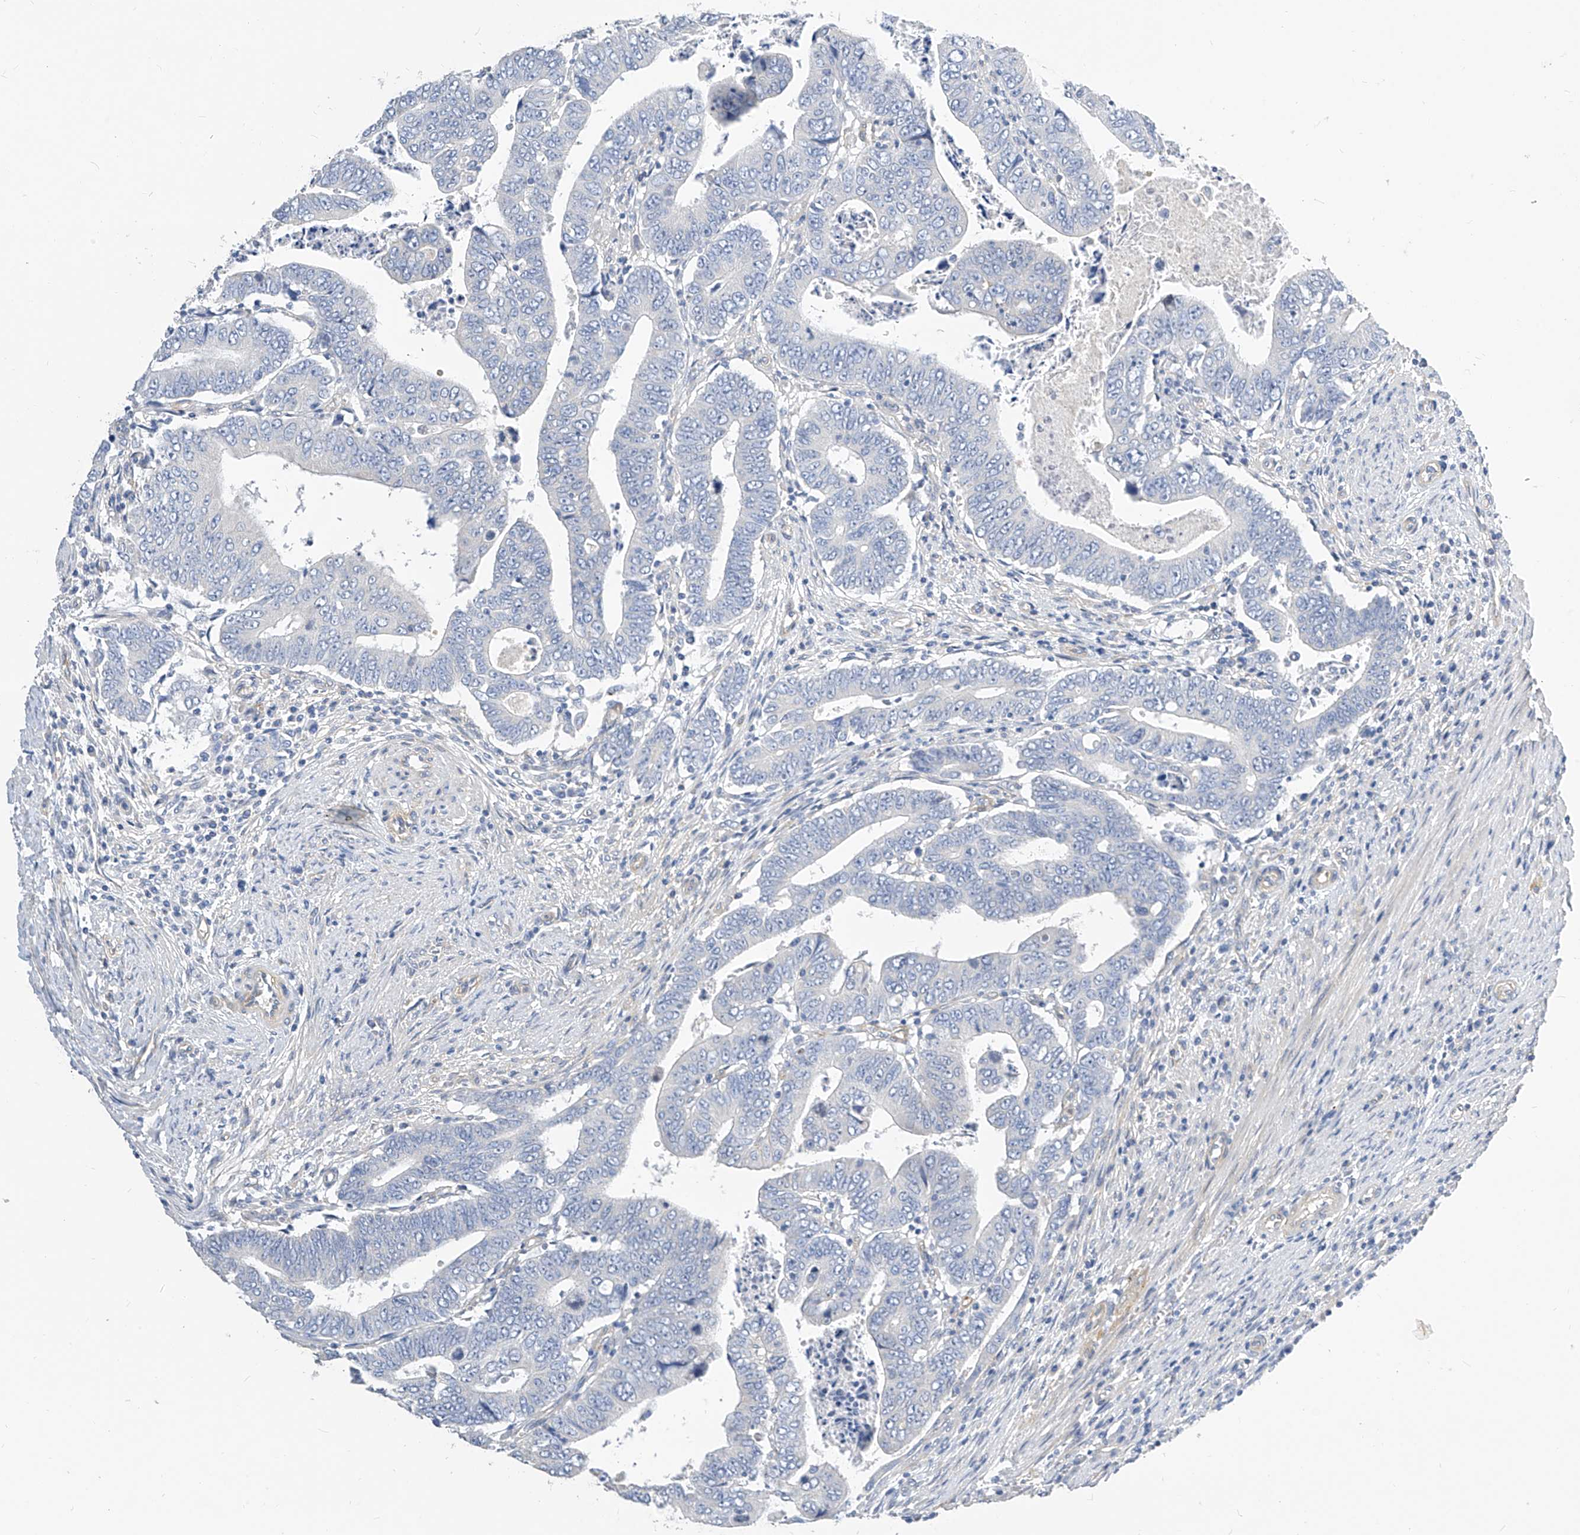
{"staining": {"intensity": "negative", "quantity": "none", "location": "none"}, "tissue": "colorectal cancer", "cell_type": "Tumor cells", "image_type": "cancer", "snomed": [{"axis": "morphology", "description": "Normal tissue, NOS"}, {"axis": "morphology", "description": "Adenocarcinoma, NOS"}, {"axis": "topography", "description": "Rectum"}], "caption": "Tumor cells are negative for protein expression in human colorectal cancer (adenocarcinoma).", "gene": "SCGB2A1", "patient": {"sex": "female", "age": 65}}